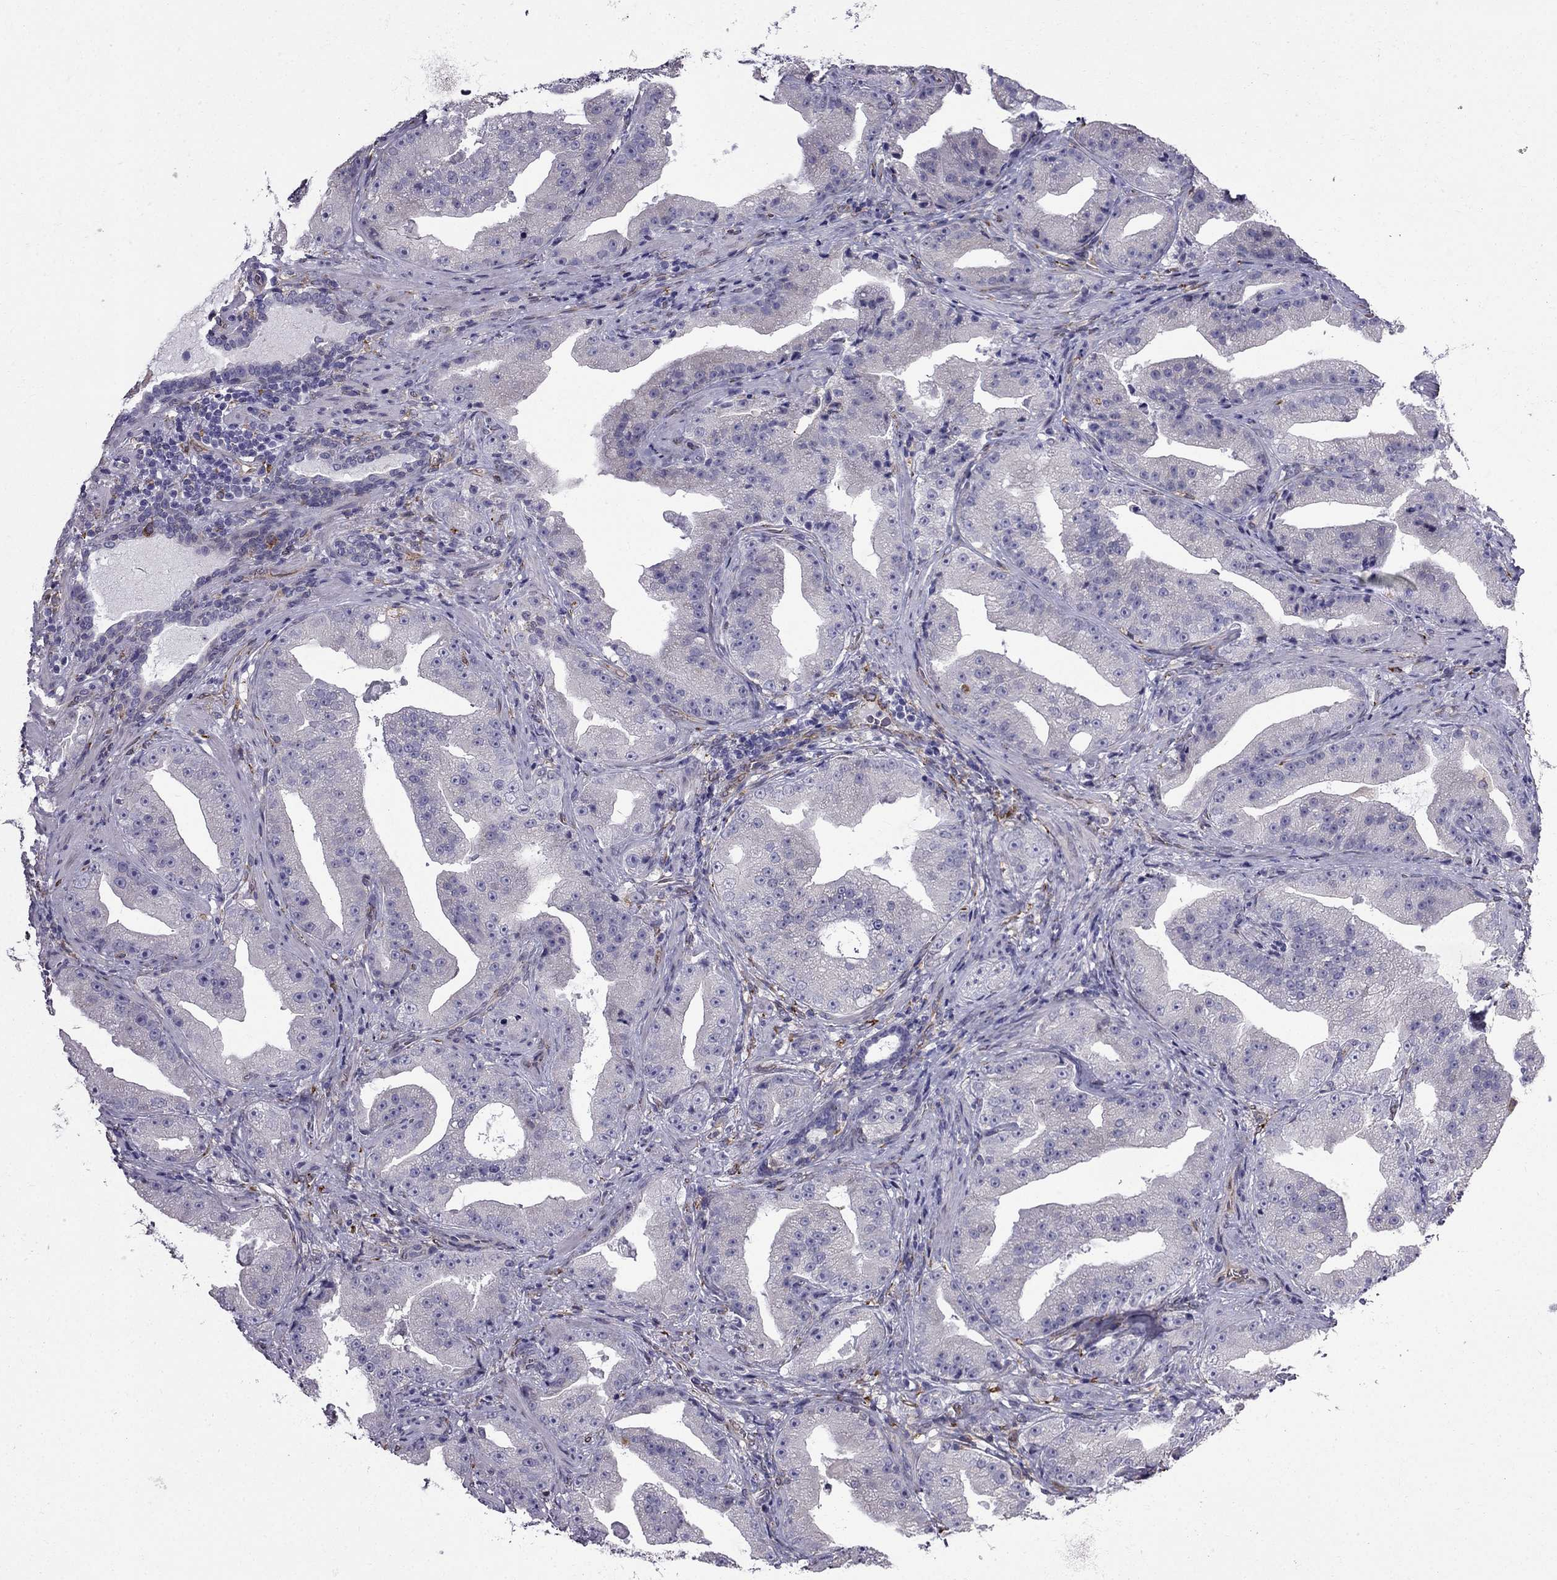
{"staining": {"intensity": "negative", "quantity": "none", "location": "none"}, "tissue": "prostate cancer", "cell_type": "Tumor cells", "image_type": "cancer", "snomed": [{"axis": "morphology", "description": "Adenocarcinoma, Low grade"}, {"axis": "topography", "description": "Prostate"}], "caption": "This is an immunohistochemistry photomicrograph of adenocarcinoma (low-grade) (prostate). There is no positivity in tumor cells.", "gene": "IKBIP", "patient": {"sex": "male", "age": 62}}